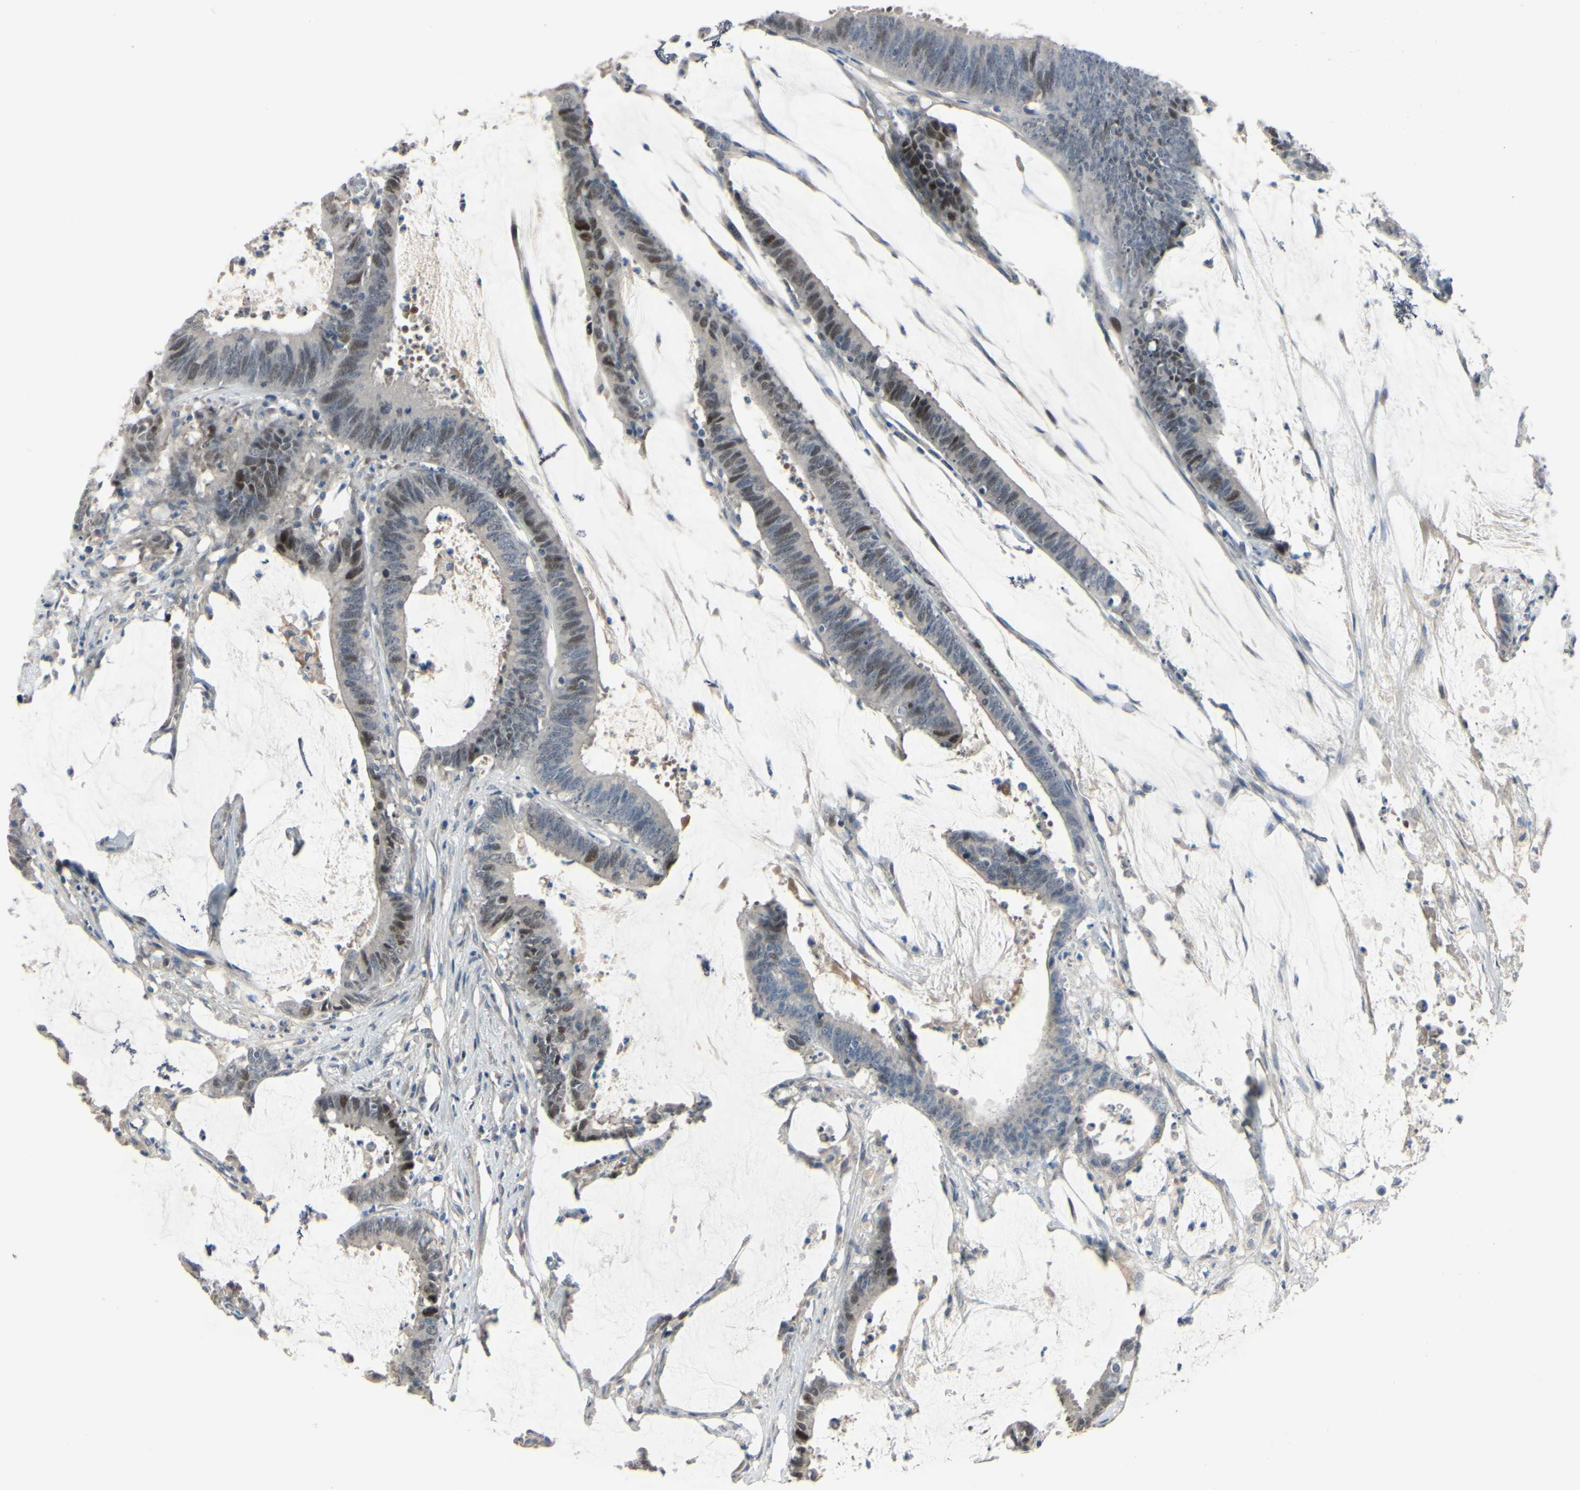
{"staining": {"intensity": "moderate", "quantity": "25%-75%", "location": "nuclear"}, "tissue": "colorectal cancer", "cell_type": "Tumor cells", "image_type": "cancer", "snomed": [{"axis": "morphology", "description": "Adenocarcinoma, NOS"}, {"axis": "topography", "description": "Rectum"}], "caption": "Protein expression analysis of colorectal adenocarcinoma exhibits moderate nuclear expression in about 25%-75% of tumor cells.", "gene": "LHX9", "patient": {"sex": "female", "age": 66}}